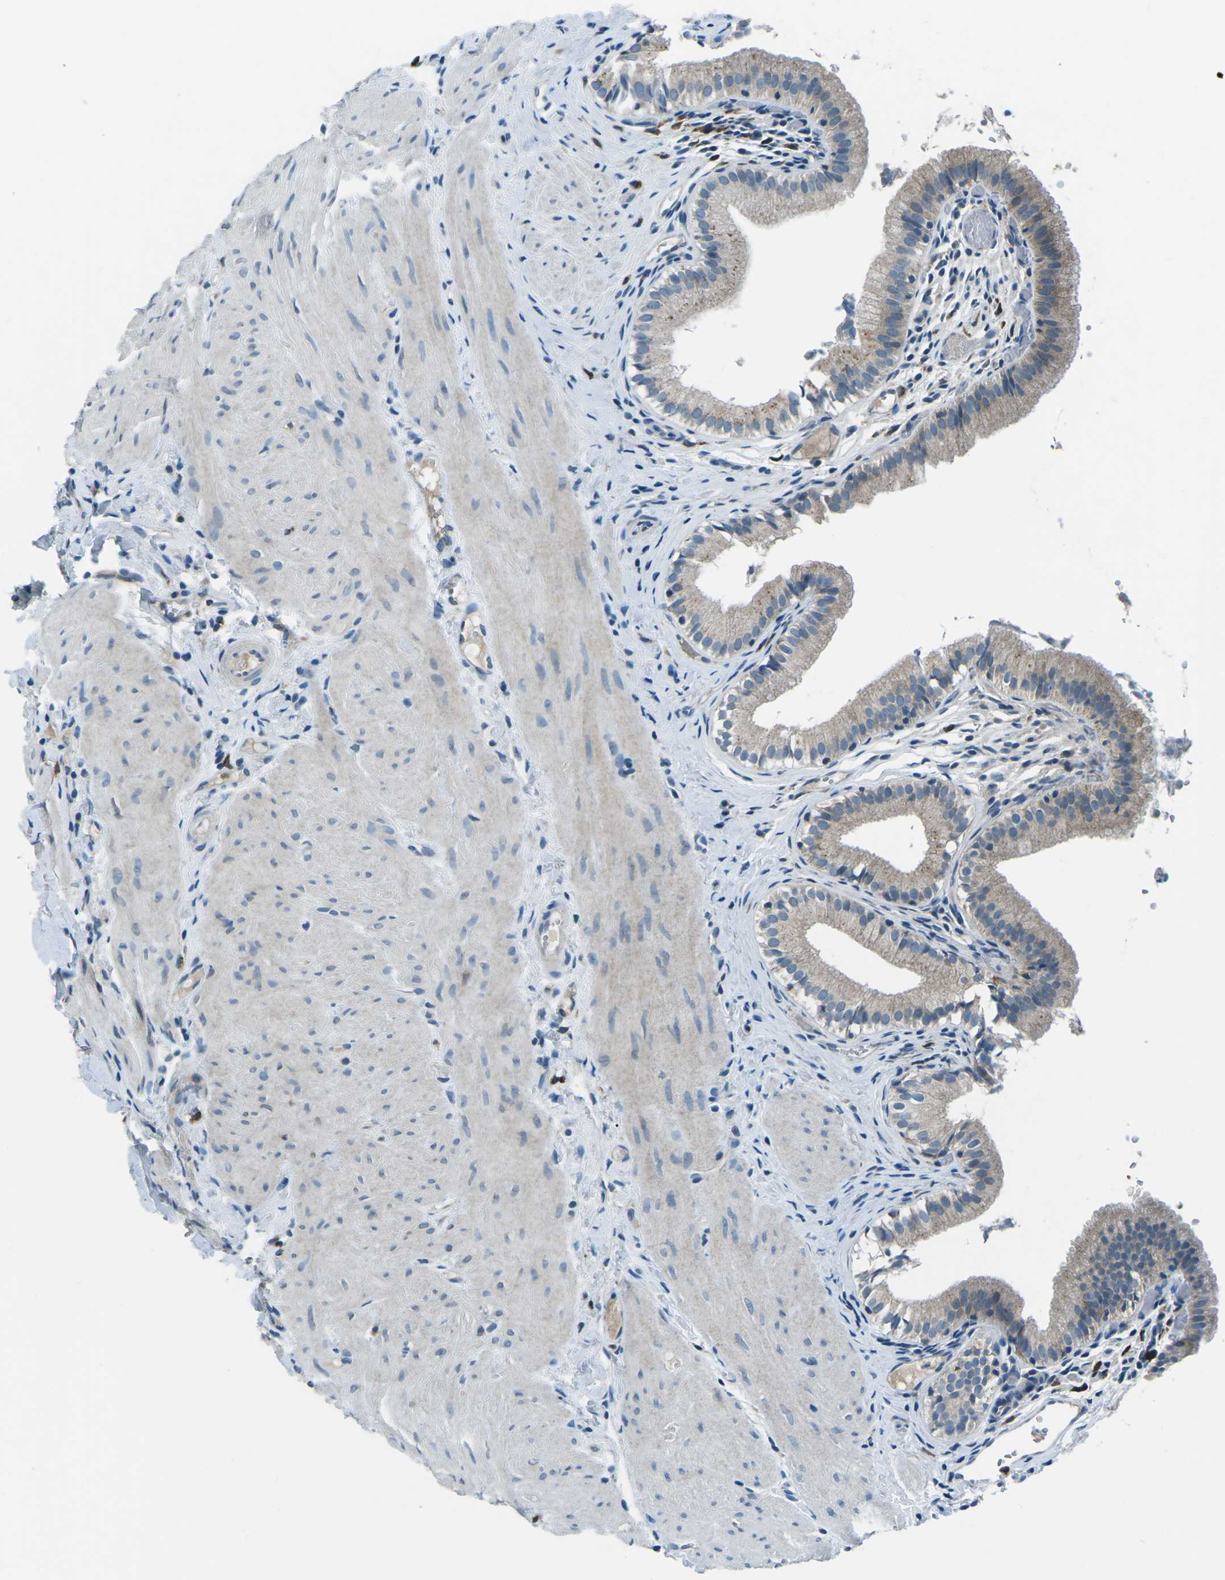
{"staining": {"intensity": "moderate", "quantity": "<25%", "location": "cytoplasmic/membranous"}, "tissue": "gallbladder", "cell_type": "Glandular cells", "image_type": "normal", "snomed": [{"axis": "morphology", "description": "Normal tissue, NOS"}, {"axis": "topography", "description": "Gallbladder"}], "caption": "Glandular cells display low levels of moderate cytoplasmic/membranous staining in about <25% of cells in unremarkable human gallbladder.", "gene": "CD1D", "patient": {"sex": "female", "age": 26}}